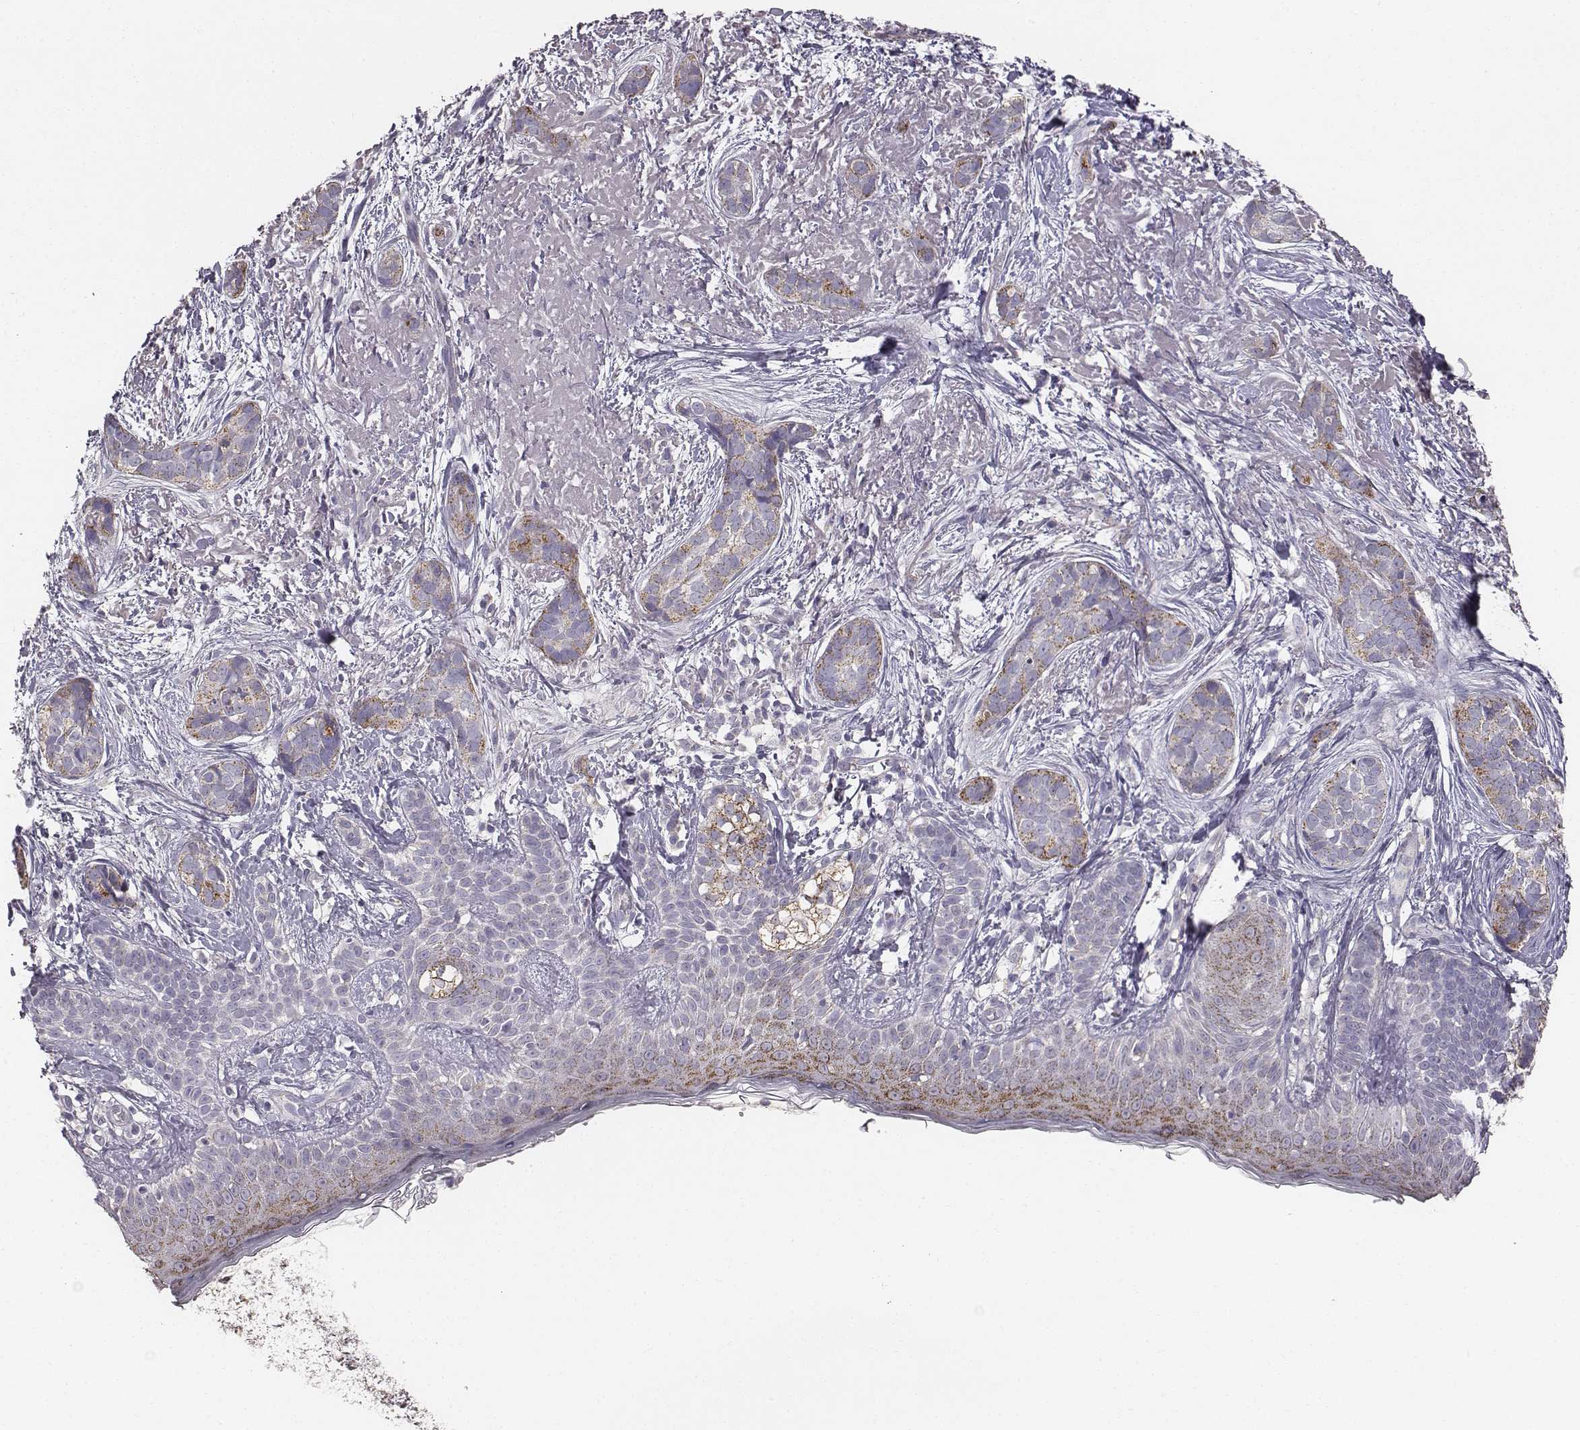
{"staining": {"intensity": "weak", "quantity": "25%-75%", "location": "cytoplasmic/membranous"}, "tissue": "skin cancer", "cell_type": "Tumor cells", "image_type": "cancer", "snomed": [{"axis": "morphology", "description": "Basal cell carcinoma"}, {"axis": "topography", "description": "Skin"}], "caption": "Protein analysis of skin basal cell carcinoma tissue exhibits weak cytoplasmic/membranous positivity in approximately 25%-75% of tumor cells. The staining is performed using DAB (3,3'-diaminobenzidine) brown chromogen to label protein expression. The nuclei are counter-stained blue using hematoxylin.", "gene": "ABCD3", "patient": {"sex": "male", "age": 87}}